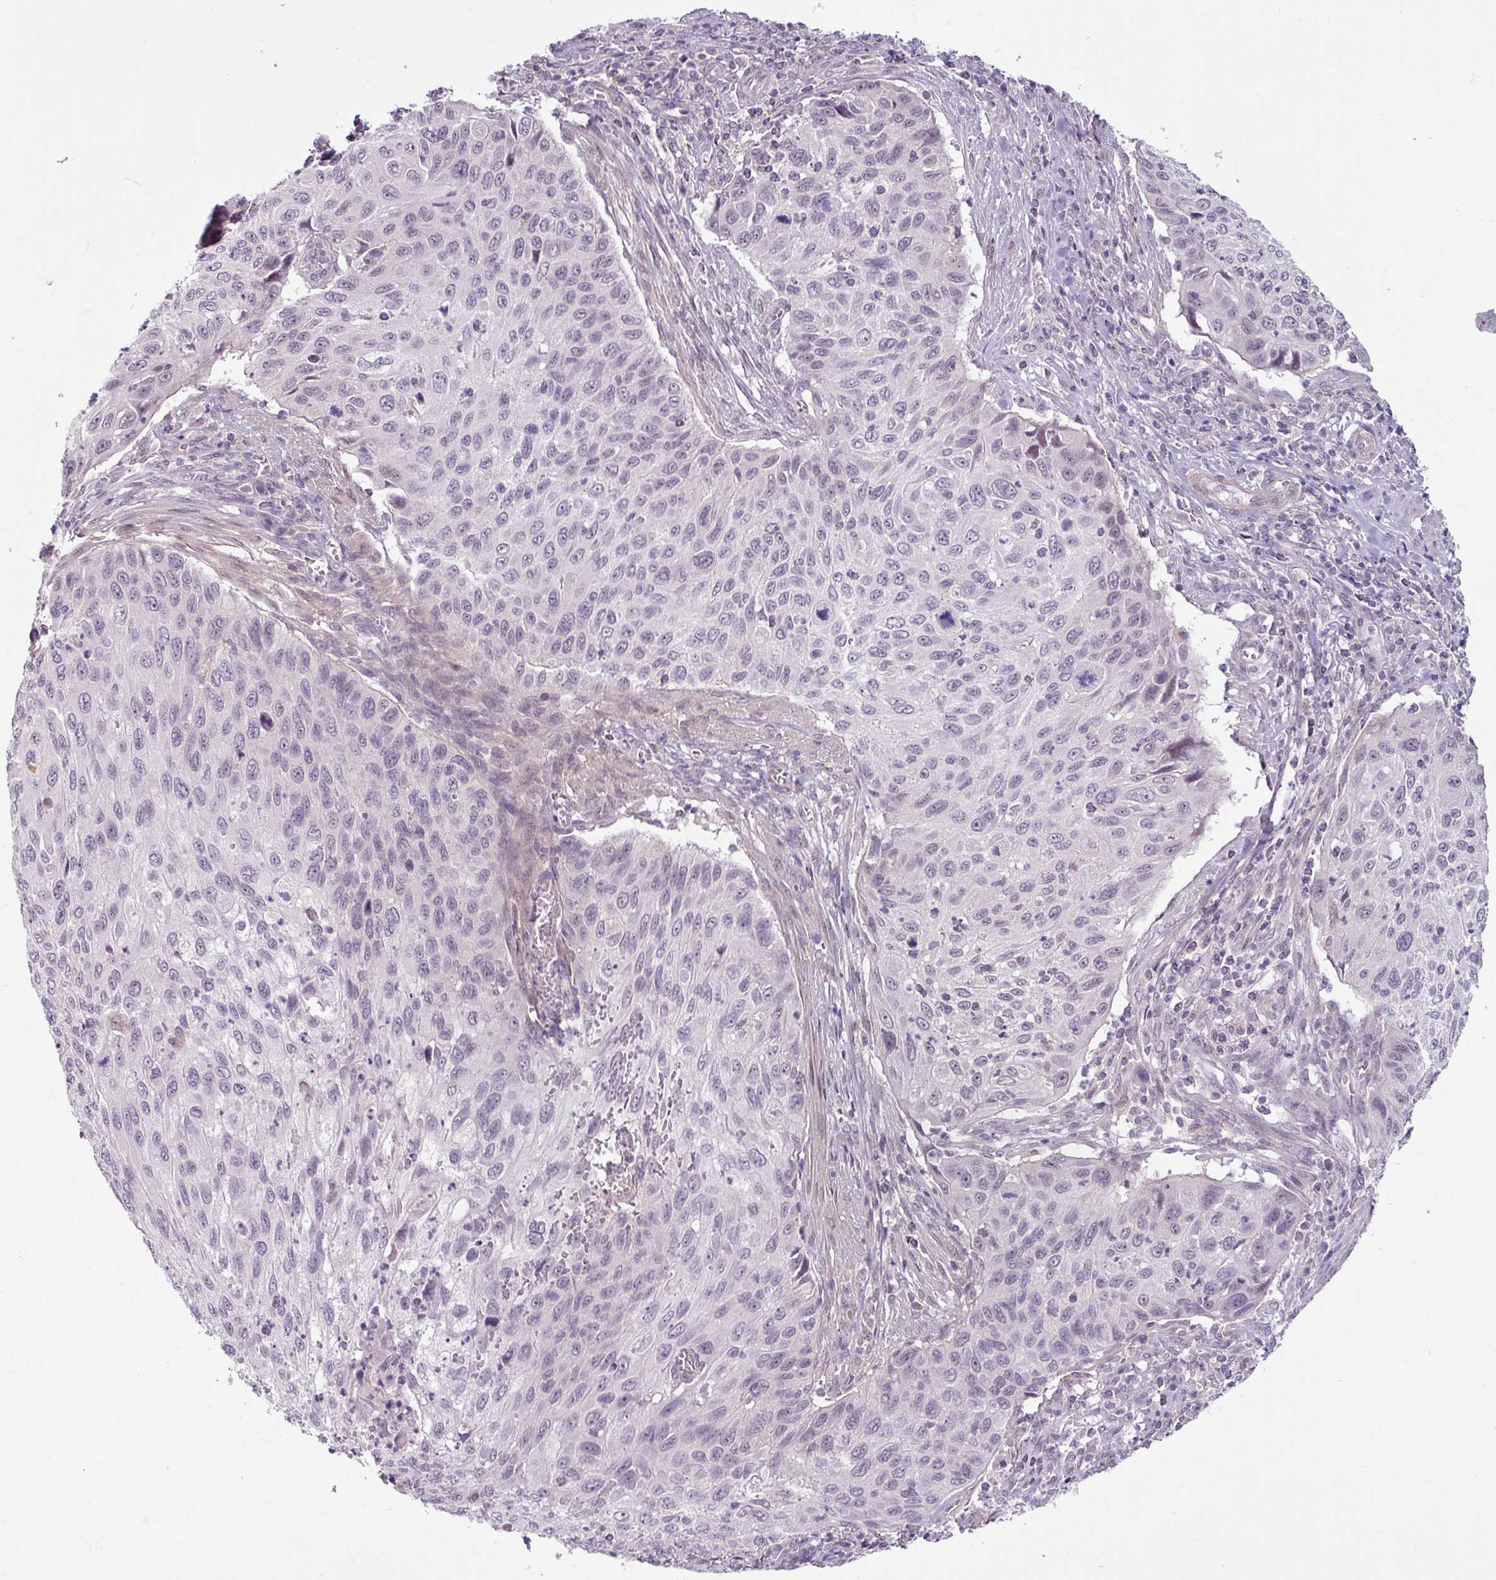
{"staining": {"intensity": "negative", "quantity": "none", "location": "none"}, "tissue": "cervical cancer", "cell_type": "Tumor cells", "image_type": "cancer", "snomed": [{"axis": "morphology", "description": "Squamous cell carcinoma, NOS"}, {"axis": "topography", "description": "Cervix"}], "caption": "Cervical cancer was stained to show a protein in brown. There is no significant expression in tumor cells.", "gene": "UVSSA", "patient": {"sex": "female", "age": 70}}